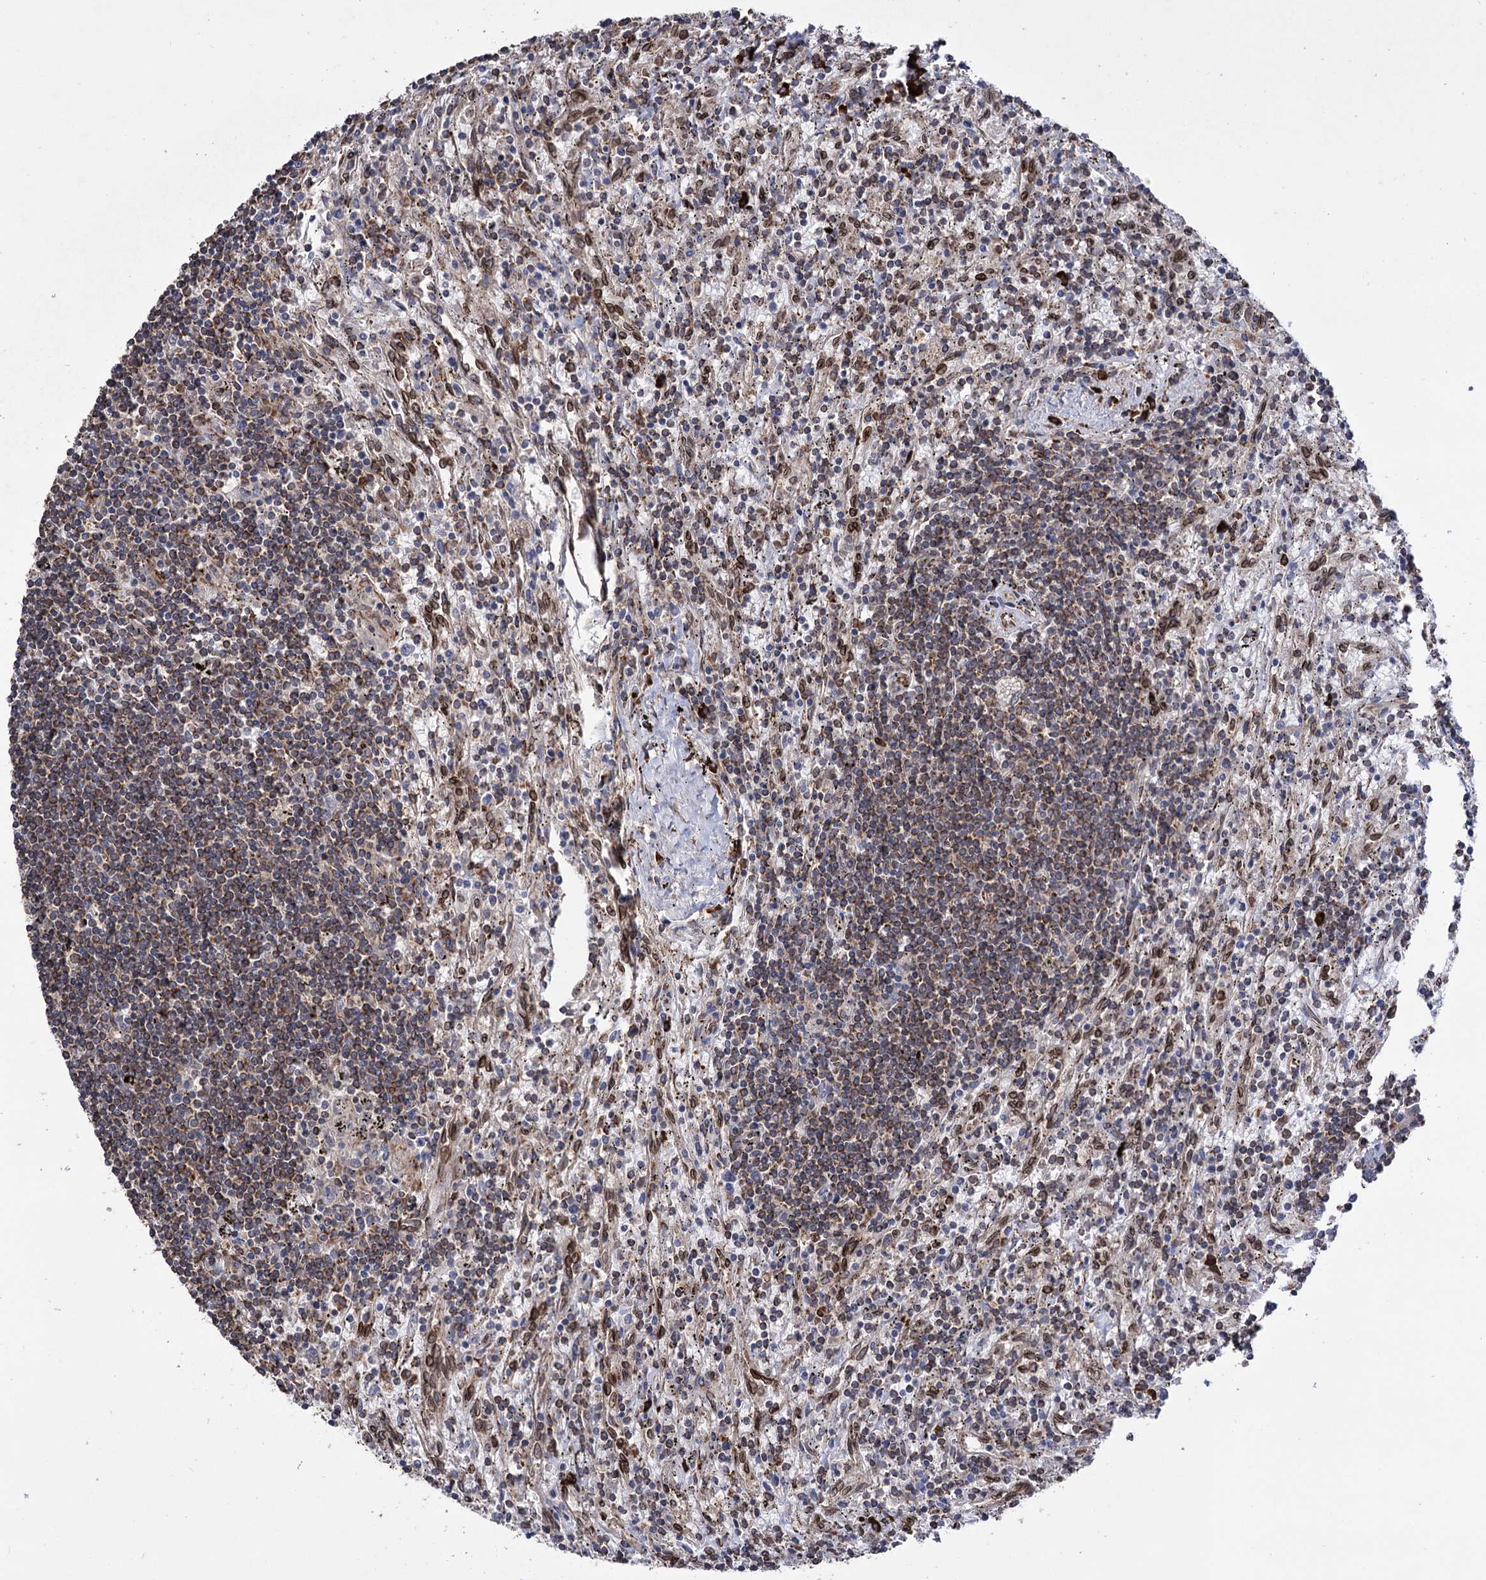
{"staining": {"intensity": "moderate", "quantity": ">75%", "location": "cytoplasmic/membranous"}, "tissue": "lymphoma", "cell_type": "Tumor cells", "image_type": "cancer", "snomed": [{"axis": "morphology", "description": "Malignant lymphoma, non-Hodgkin's type, Low grade"}, {"axis": "topography", "description": "Spleen"}], "caption": "This photomicrograph reveals IHC staining of human malignant lymphoma, non-Hodgkin's type (low-grade), with medium moderate cytoplasmic/membranous positivity in about >75% of tumor cells.", "gene": "CDAN1", "patient": {"sex": "male", "age": 76}}